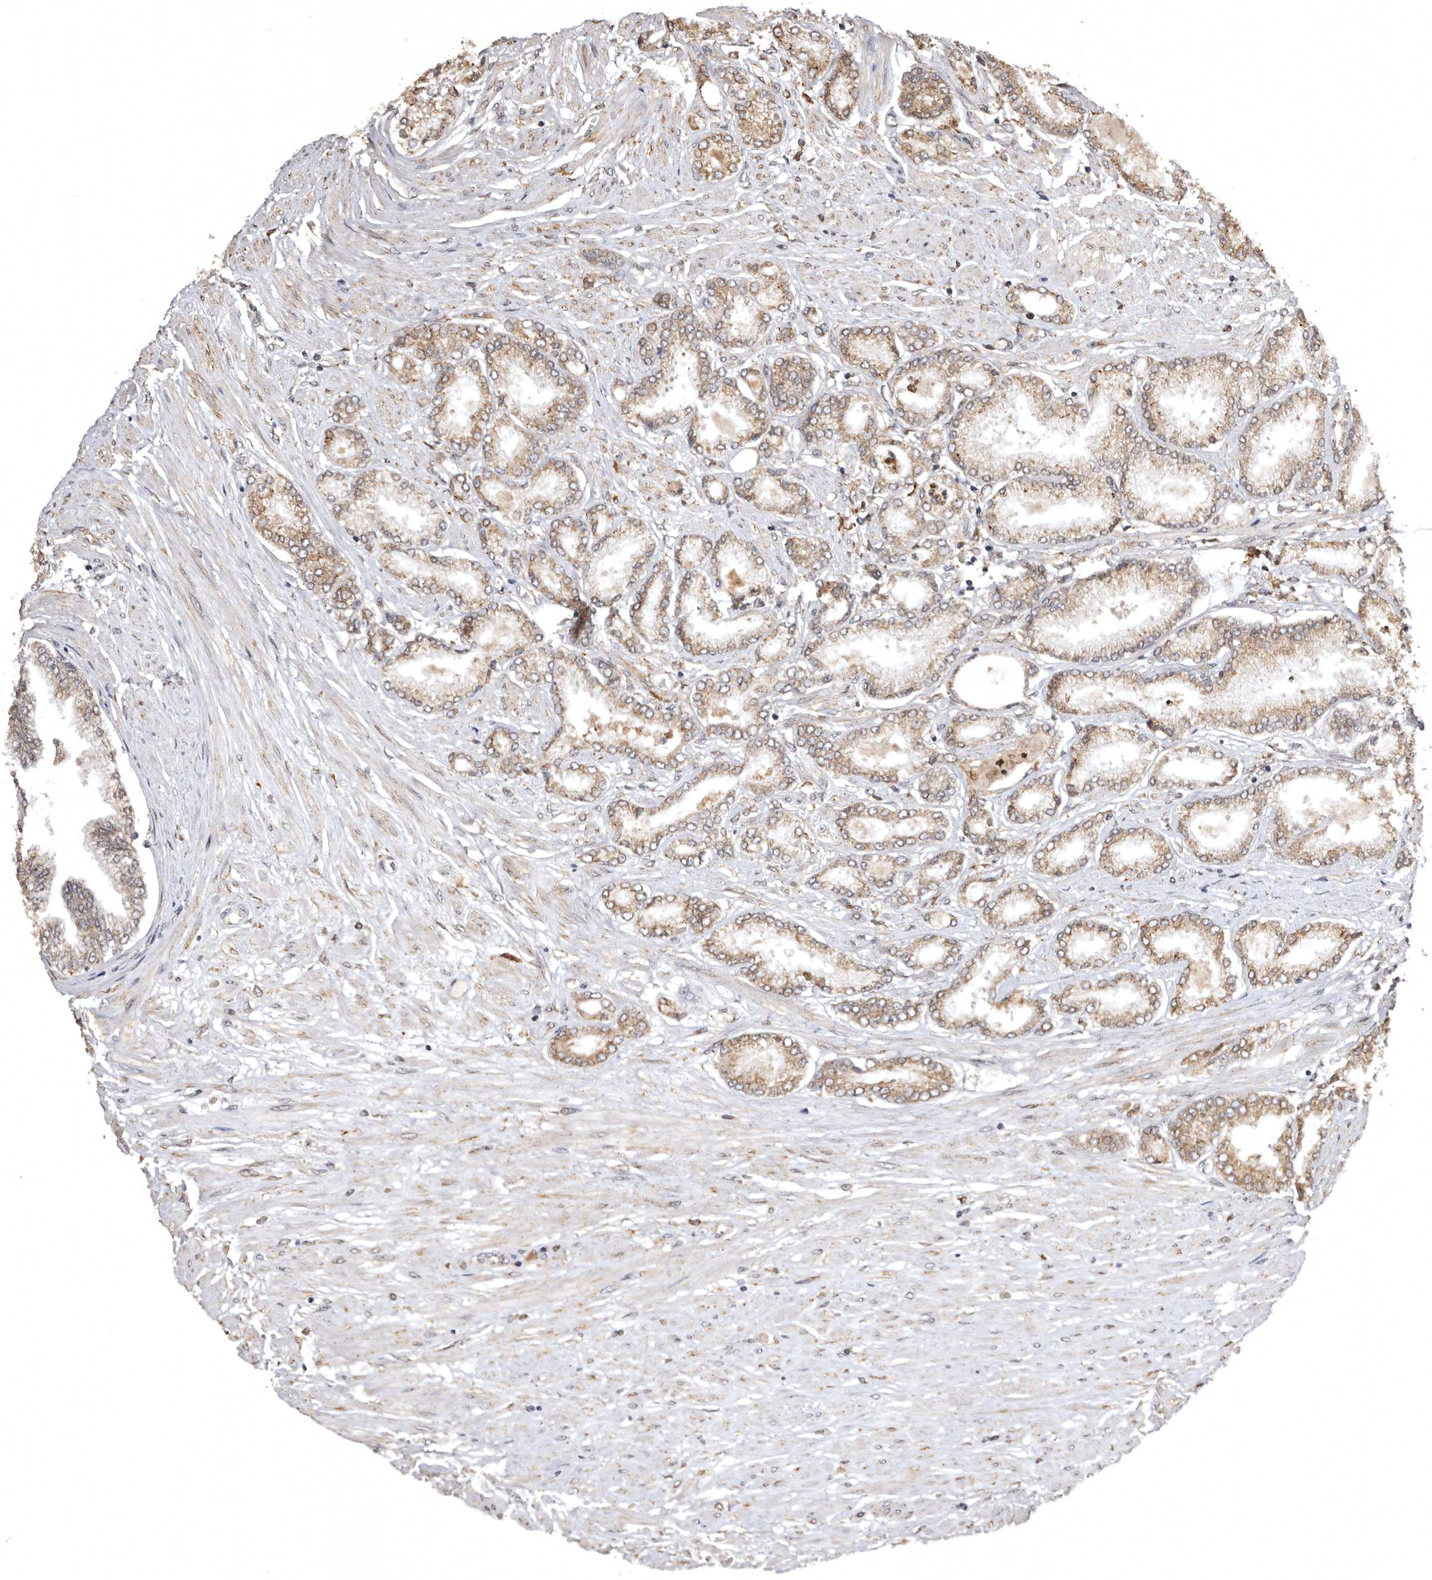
{"staining": {"intensity": "weak", "quantity": ">75%", "location": "cytoplasmic/membranous"}, "tissue": "prostate cancer", "cell_type": "Tumor cells", "image_type": "cancer", "snomed": [{"axis": "morphology", "description": "Adenocarcinoma, Low grade"}, {"axis": "topography", "description": "Prostate"}], "caption": "Immunohistochemical staining of human prostate cancer (low-grade adenocarcinoma) shows low levels of weak cytoplasmic/membranous staining in approximately >75% of tumor cells.", "gene": "INKA2", "patient": {"sex": "male", "age": 63}}